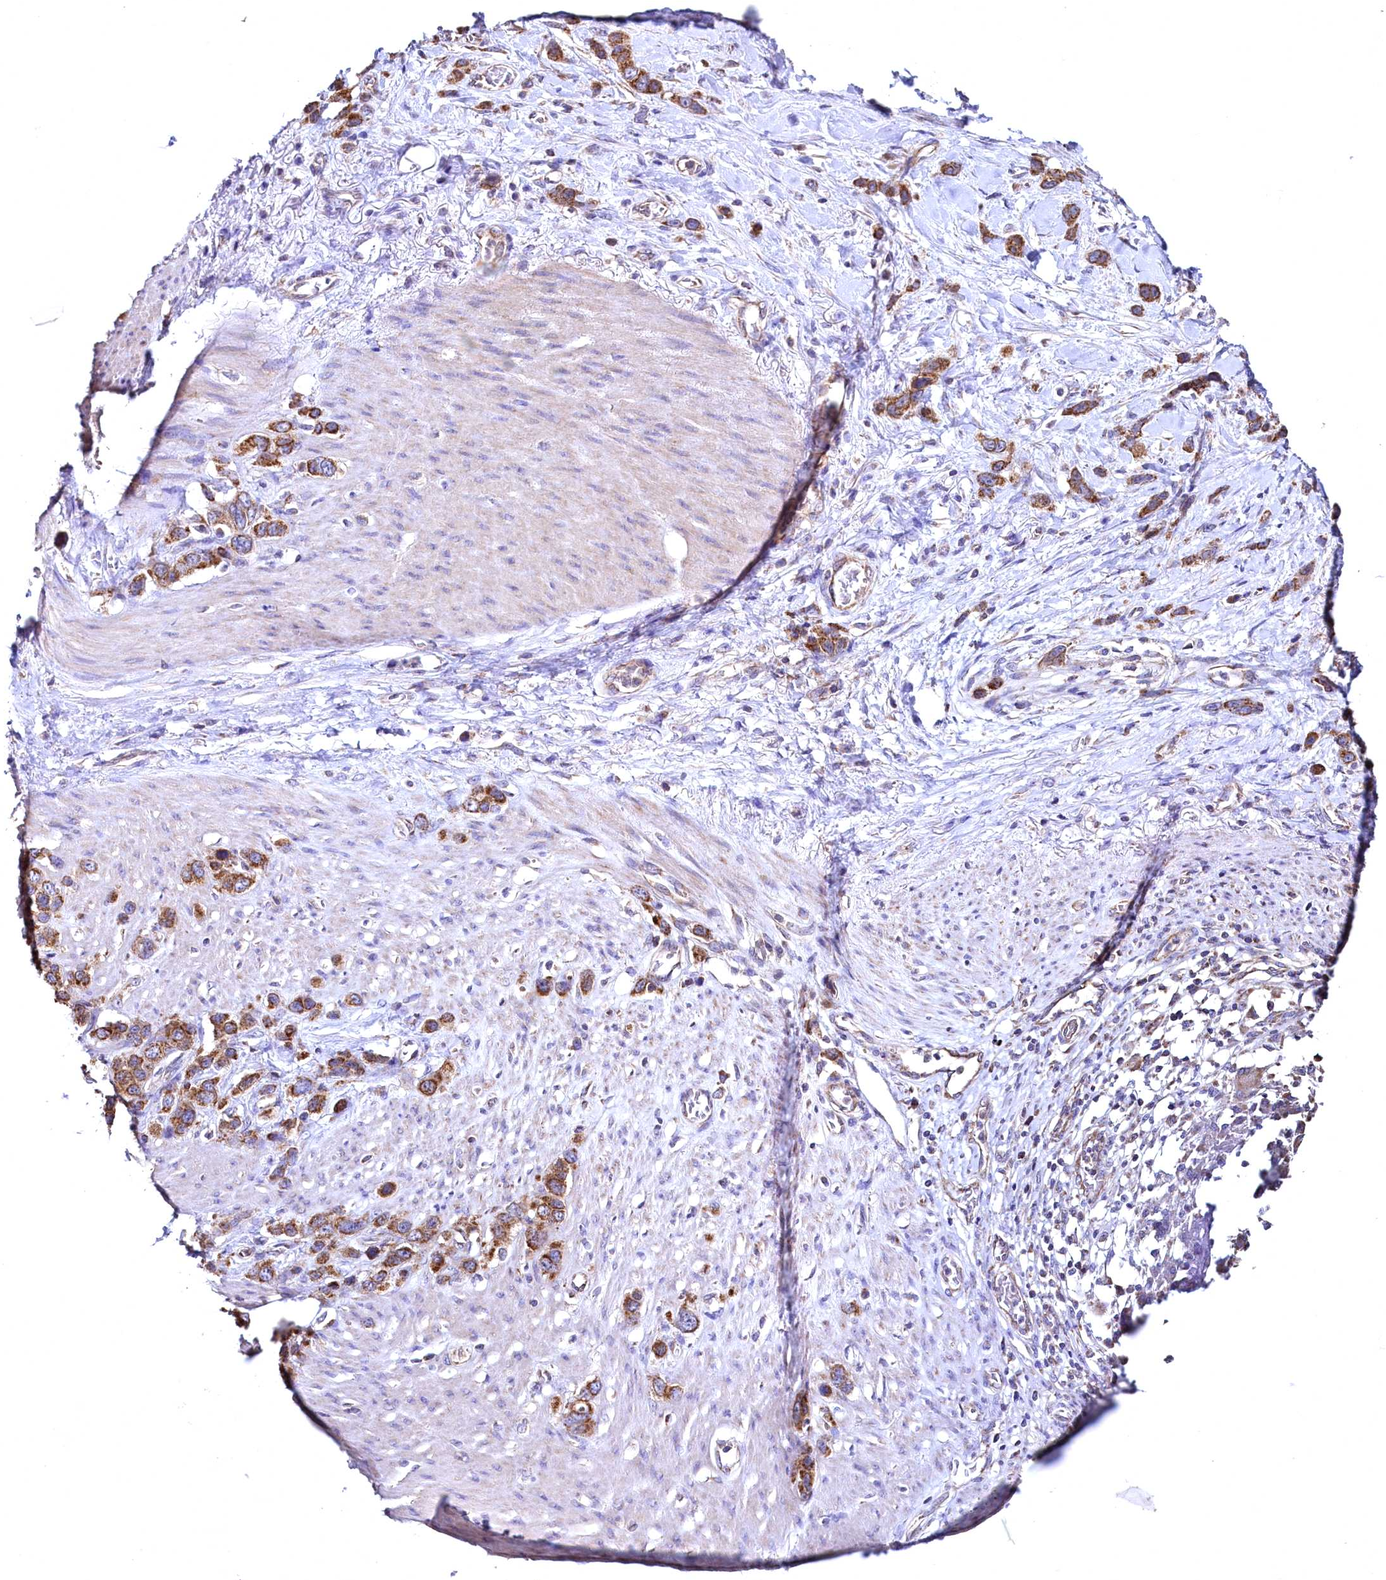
{"staining": {"intensity": "strong", "quantity": ">75%", "location": "cytoplasmic/membranous"}, "tissue": "stomach cancer", "cell_type": "Tumor cells", "image_type": "cancer", "snomed": [{"axis": "morphology", "description": "Adenocarcinoma, NOS"}, {"axis": "morphology", "description": "Adenocarcinoma, High grade"}, {"axis": "topography", "description": "Stomach, upper"}, {"axis": "topography", "description": "Stomach, lower"}], "caption": "Immunohistochemistry image of stomach cancer (adenocarcinoma (high-grade)) stained for a protein (brown), which exhibits high levels of strong cytoplasmic/membranous expression in about >75% of tumor cells.", "gene": "MRPL57", "patient": {"sex": "female", "age": 65}}